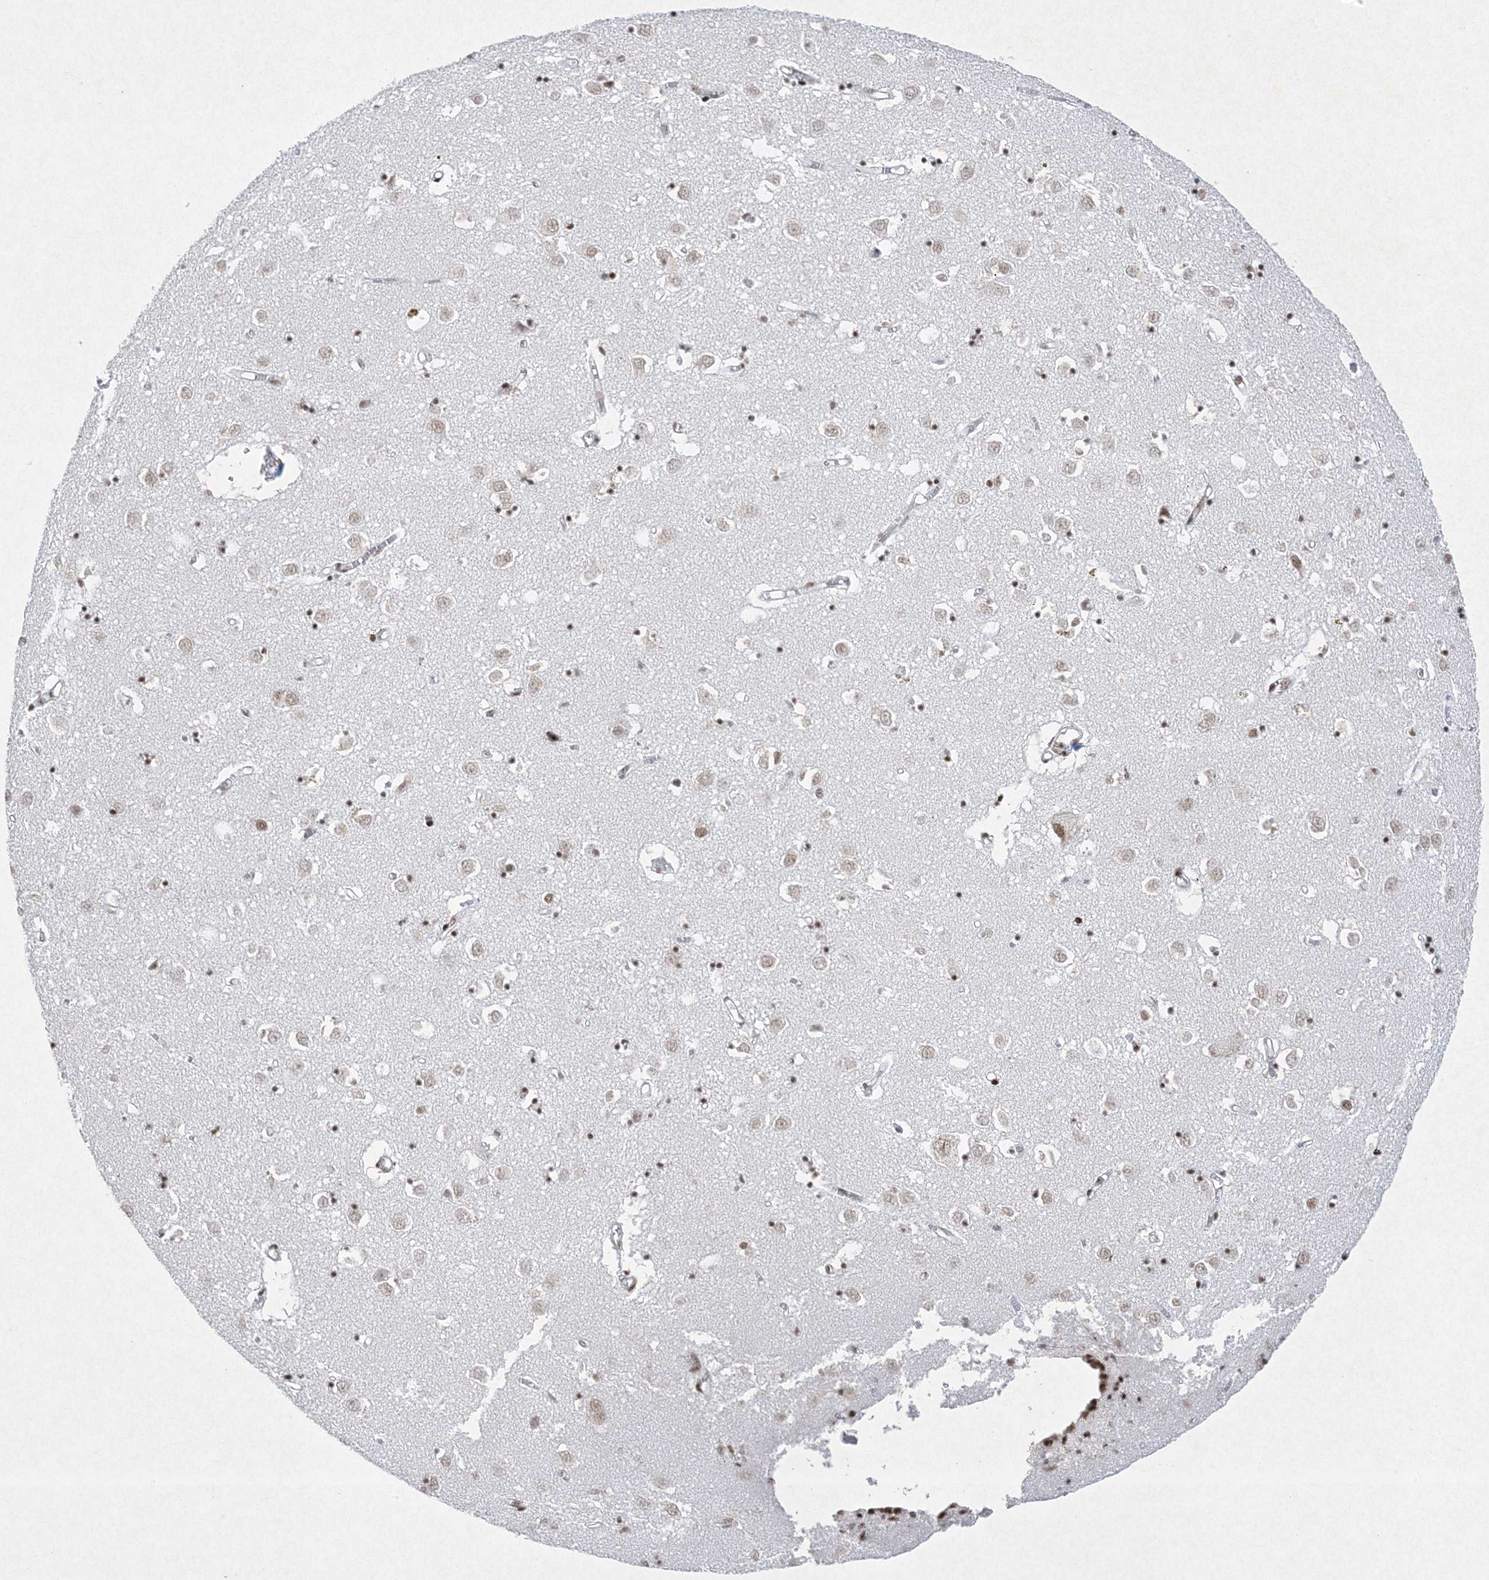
{"staining": {"intensity": "moderate", "quantity": ">75%", "location": "nuclear"}, "tissue": "caudate", "cell_type": "Glial cells", "image_type": "normal", "snomed": [{"axis": "morphology", "description": "Normal tissue, NOS"}, {"axis": "topography", "description": "Lateral ventricle wall"}], "caption": "Immunohistochemistry (IHC) (DAB (3,3'-diaminobenzidine)) staining of normal caudate demonstrates moderate nuclear protein positivity in about >75% of glial cells.", "gene": "PKNOX2", "patient": {"sex": "male", "age": 70}}